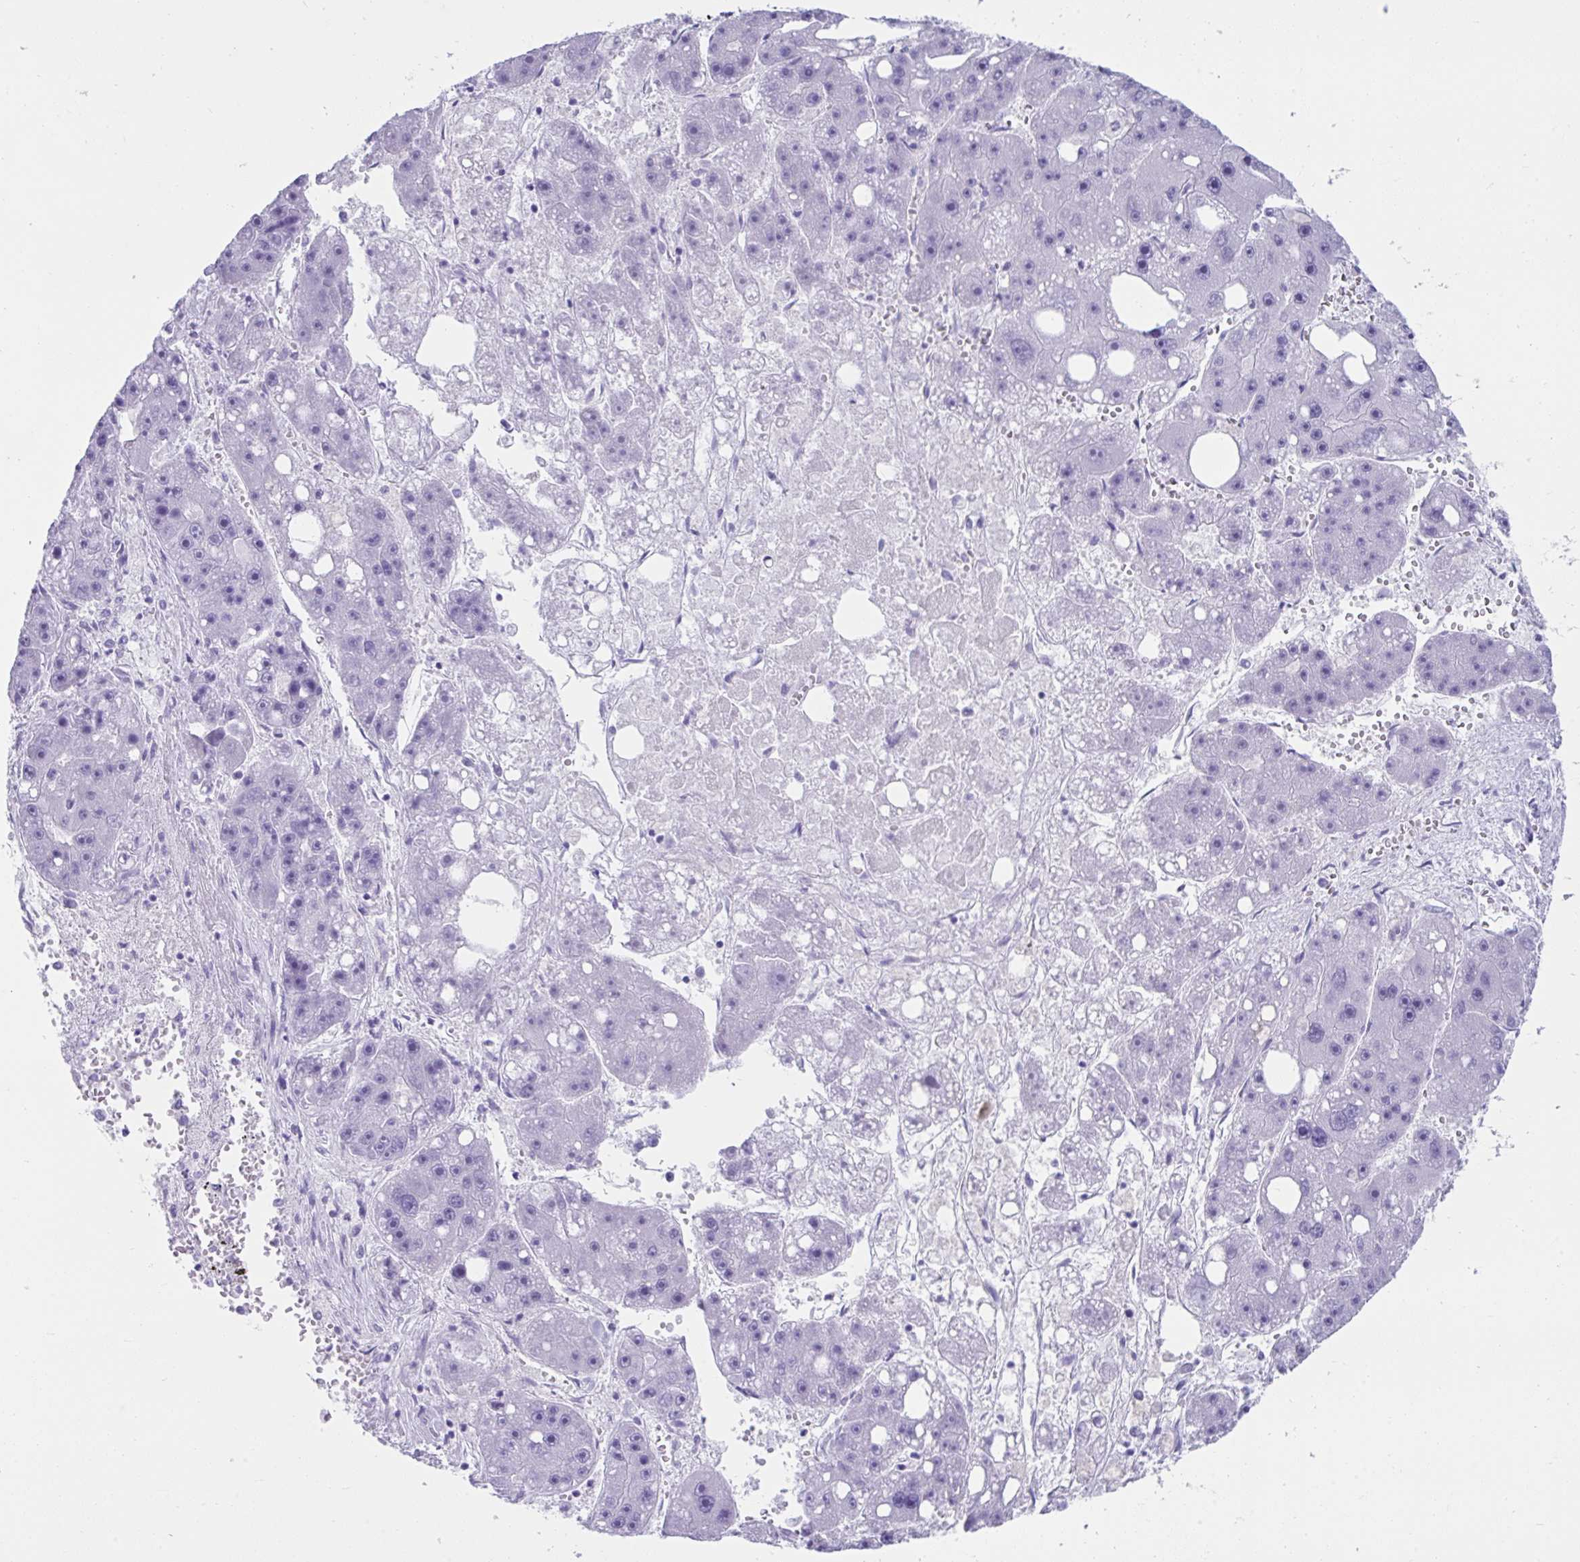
{"staining": {"intensity": "negative", "quantity": "none", "location": "none"}, "tissue": "liver cancer", "cell_type": "Tumor cells", "image_type": "cancer", "snomed": [{"axis": "morphology", "description": "Carcinoma, Hepatocellular, NOS"}, {"axis": "topography", "description": "Liver"}], "caption": "Tumor cells show no significant expression in liver cancer.", "gene": "PSCA", "patient": {"sex": "female", "age": 61}}